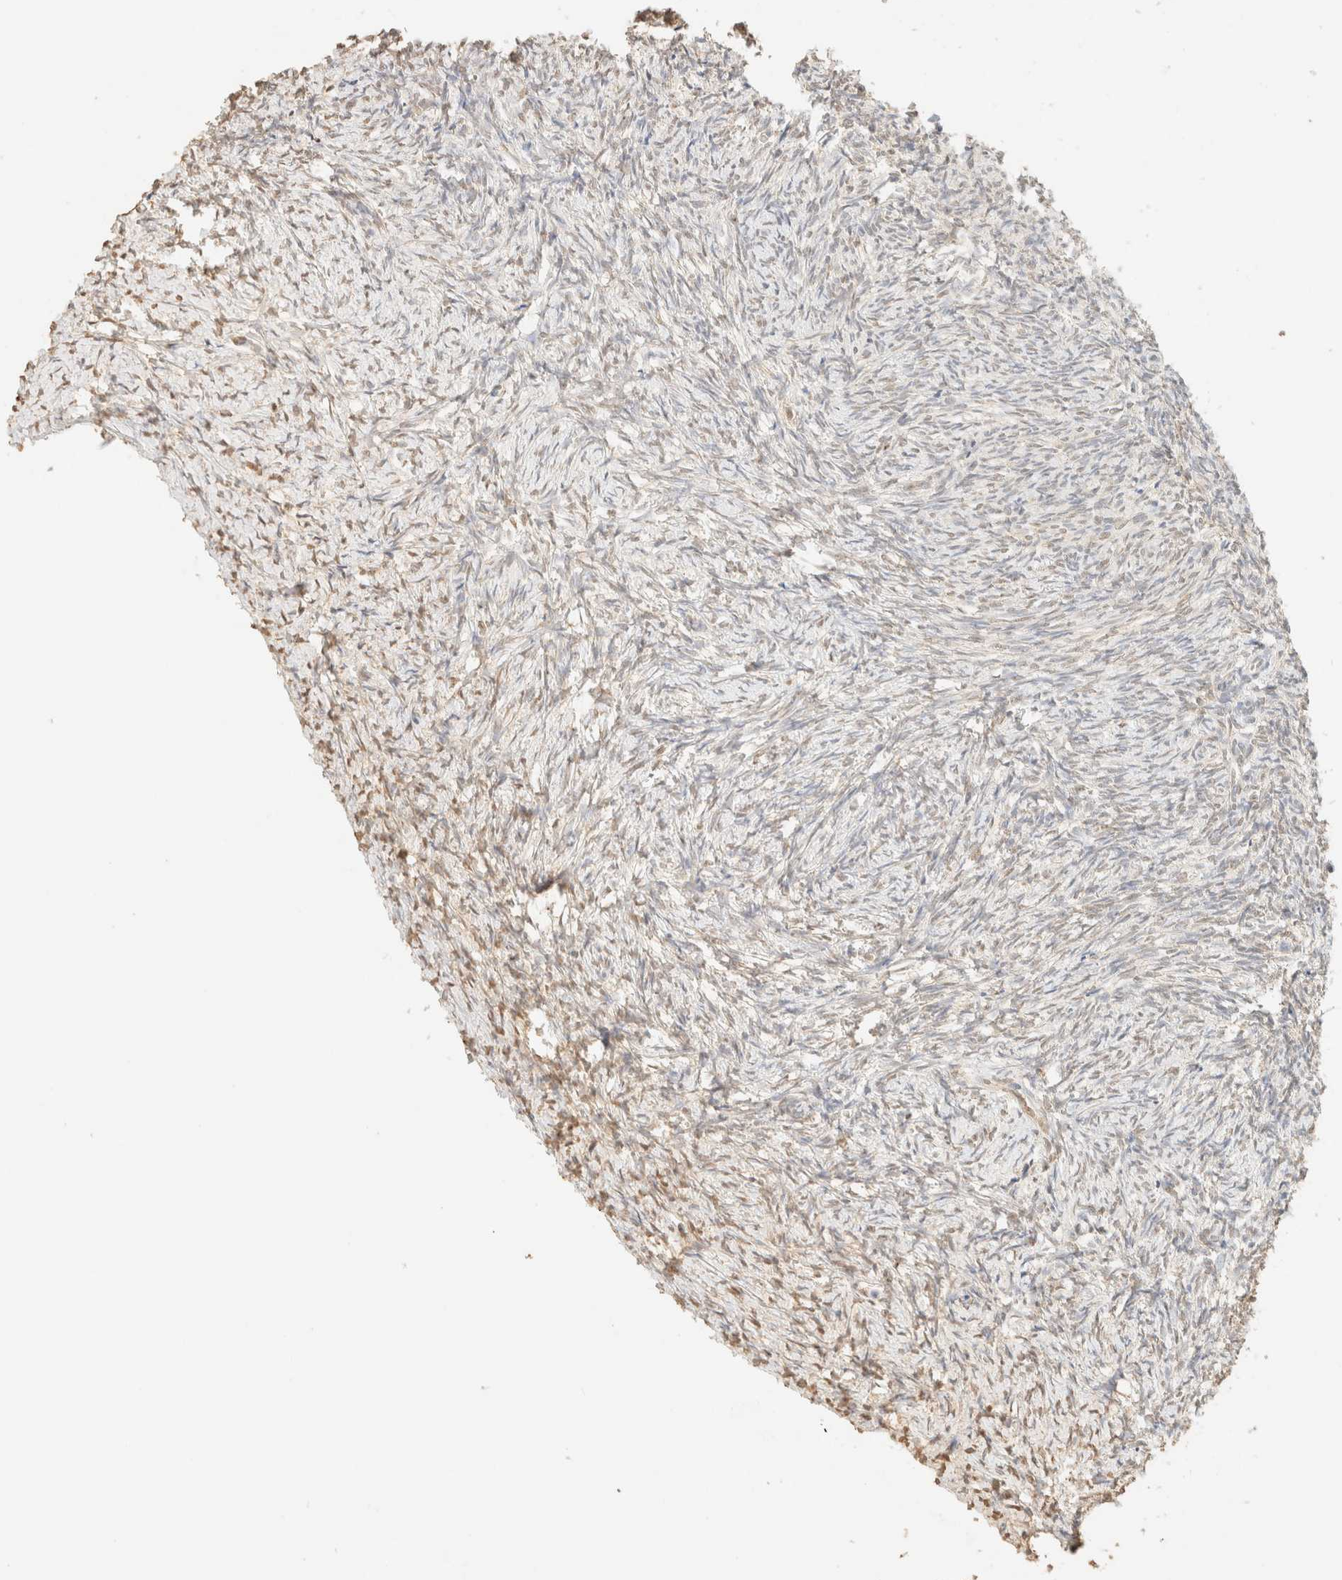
{"staining": {"intensity": "weak", "quantity": "25%-75%", "location": "nuclear"}, "tissue": "ovary", "cell_type": "Follicle cells", "image_type": "normal", "snomed": [{"axis": "morphology", "description": "Normal tissue, NOS"}, {"axis": "topography", "description": "Ovary"}], "caption": "A low amount of weak nuclear positivity is appreciated in approximately 25%-75% of follicle cells in benign ovary. (DAB IHC with brightfield microscopy, high magnification).", "gene": "S100A13", "patient": {"sex": "female", "age": 41}}